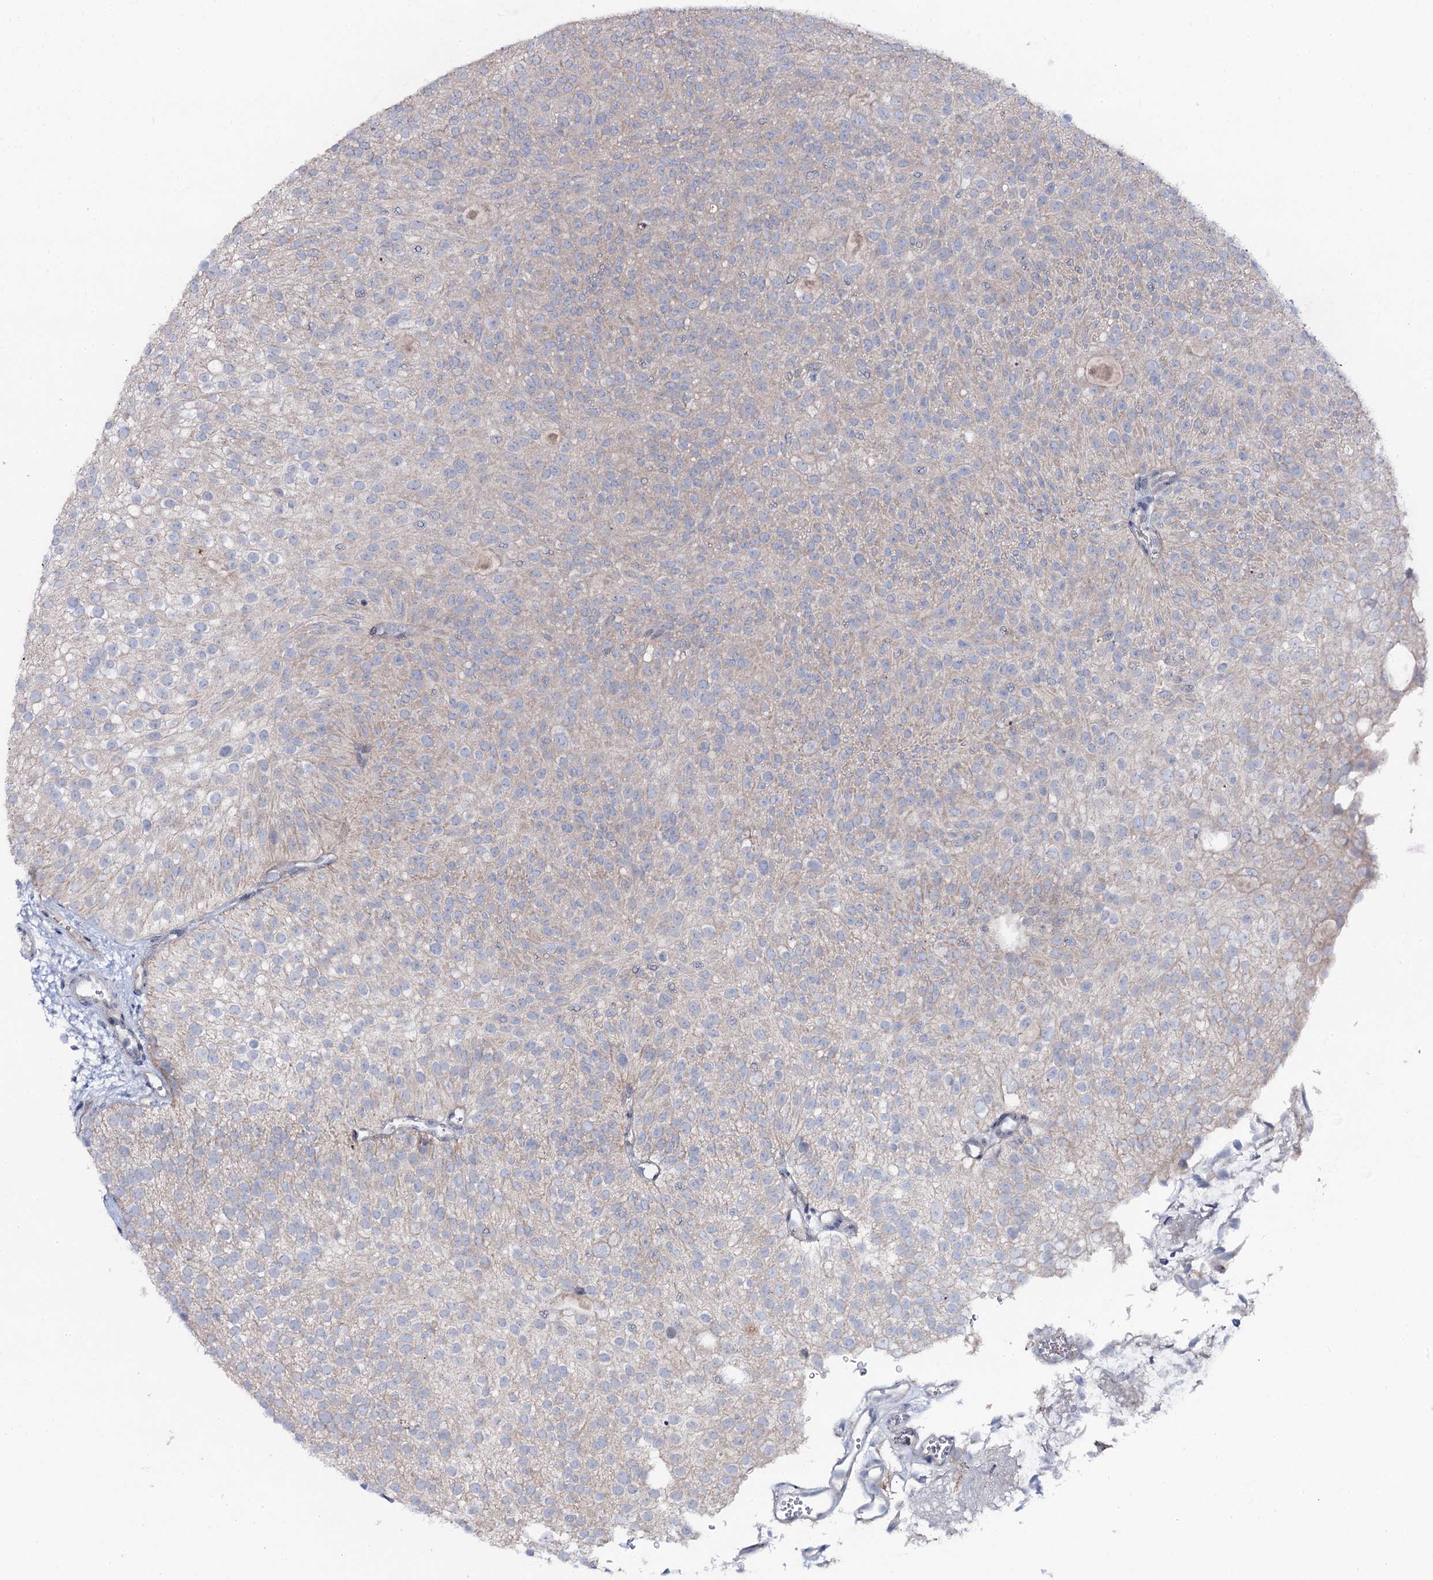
{"staining": {"intensity": "negative", "quantity": "none", "location": "none"}, "tissue": "urothelial cancer", "cell_type": "Tumor cells", "image_type": "cancer", "snomed": [{"axis": "morphology", "description": "Urothelial carcinoma, Low grade"}, {"axis": "topography", "description": "Urinary bladder"}], "caption": "Protein analysis of urothelial cancer exhibits no significant positivity in tumor cells.", "gene": "SNAP23", "patient": {"sex": "male", "age": 78}}